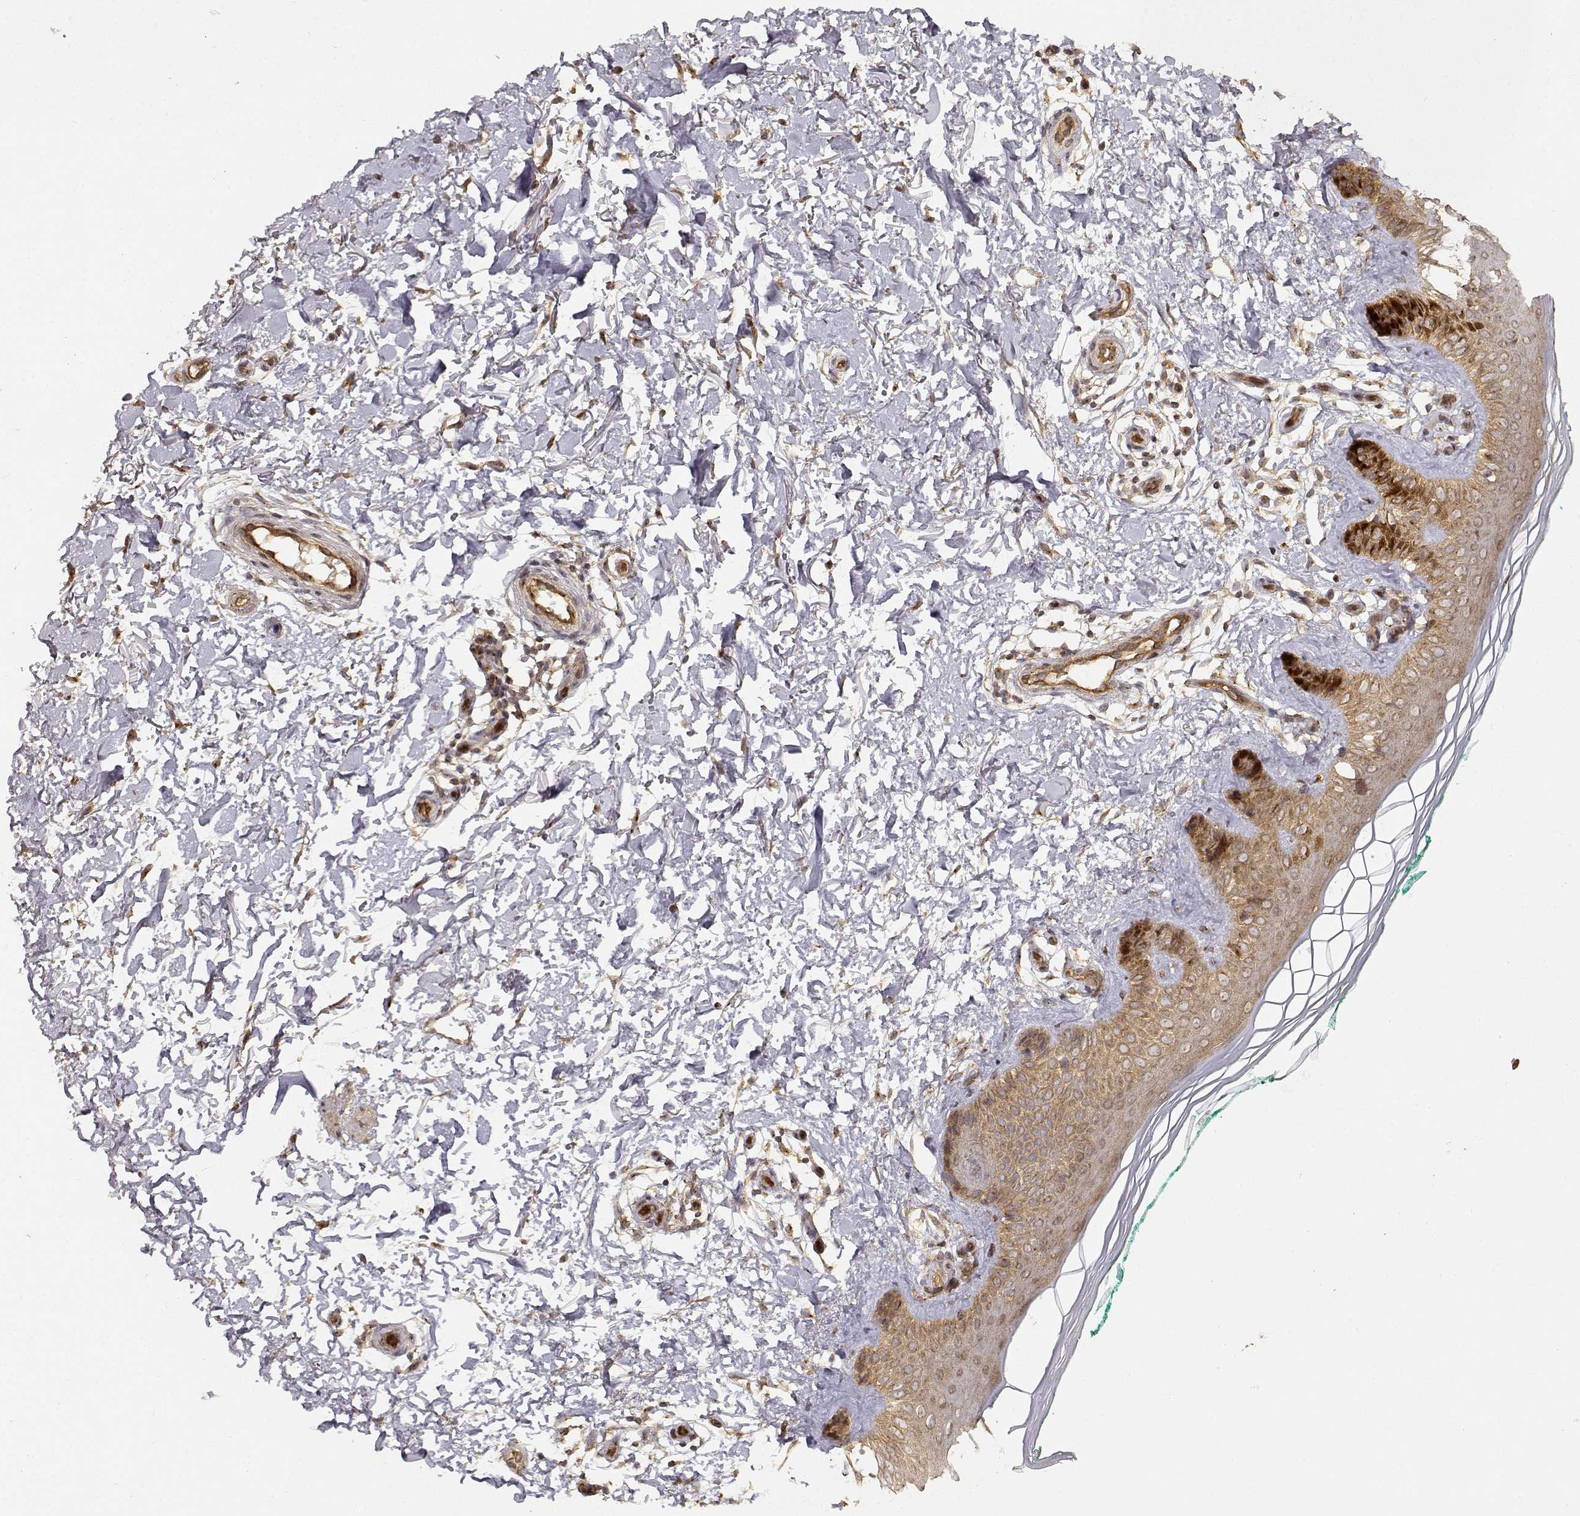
{"staining": {"intensity": "moderate", "quantity": ">75%", "location": "cytoplasmic/membranous"}, "tissue": "skin", "cell_type": "Fibroblasts", "image_type": "normal", "snomed": [{"axis": "morphology", "description": "Normal tissue, NOS"}, {"axis": "morphology", "description": "Inflammation, NOS"}, {"axis": "morphology", "description": "Fibrosis, NOS"}, {"axis": "topography", "description": "Skin"}], "caption": "A high-resolution photomicrograph shows immunohistochemistry (IHC) staining of benign skin, which exhibits moderate cytoplasmic/membranous staining in approximately >75% of fibroblasts.", "gene": "CDK5RAP2", "patient": {"sex": "male", "age": 71}}